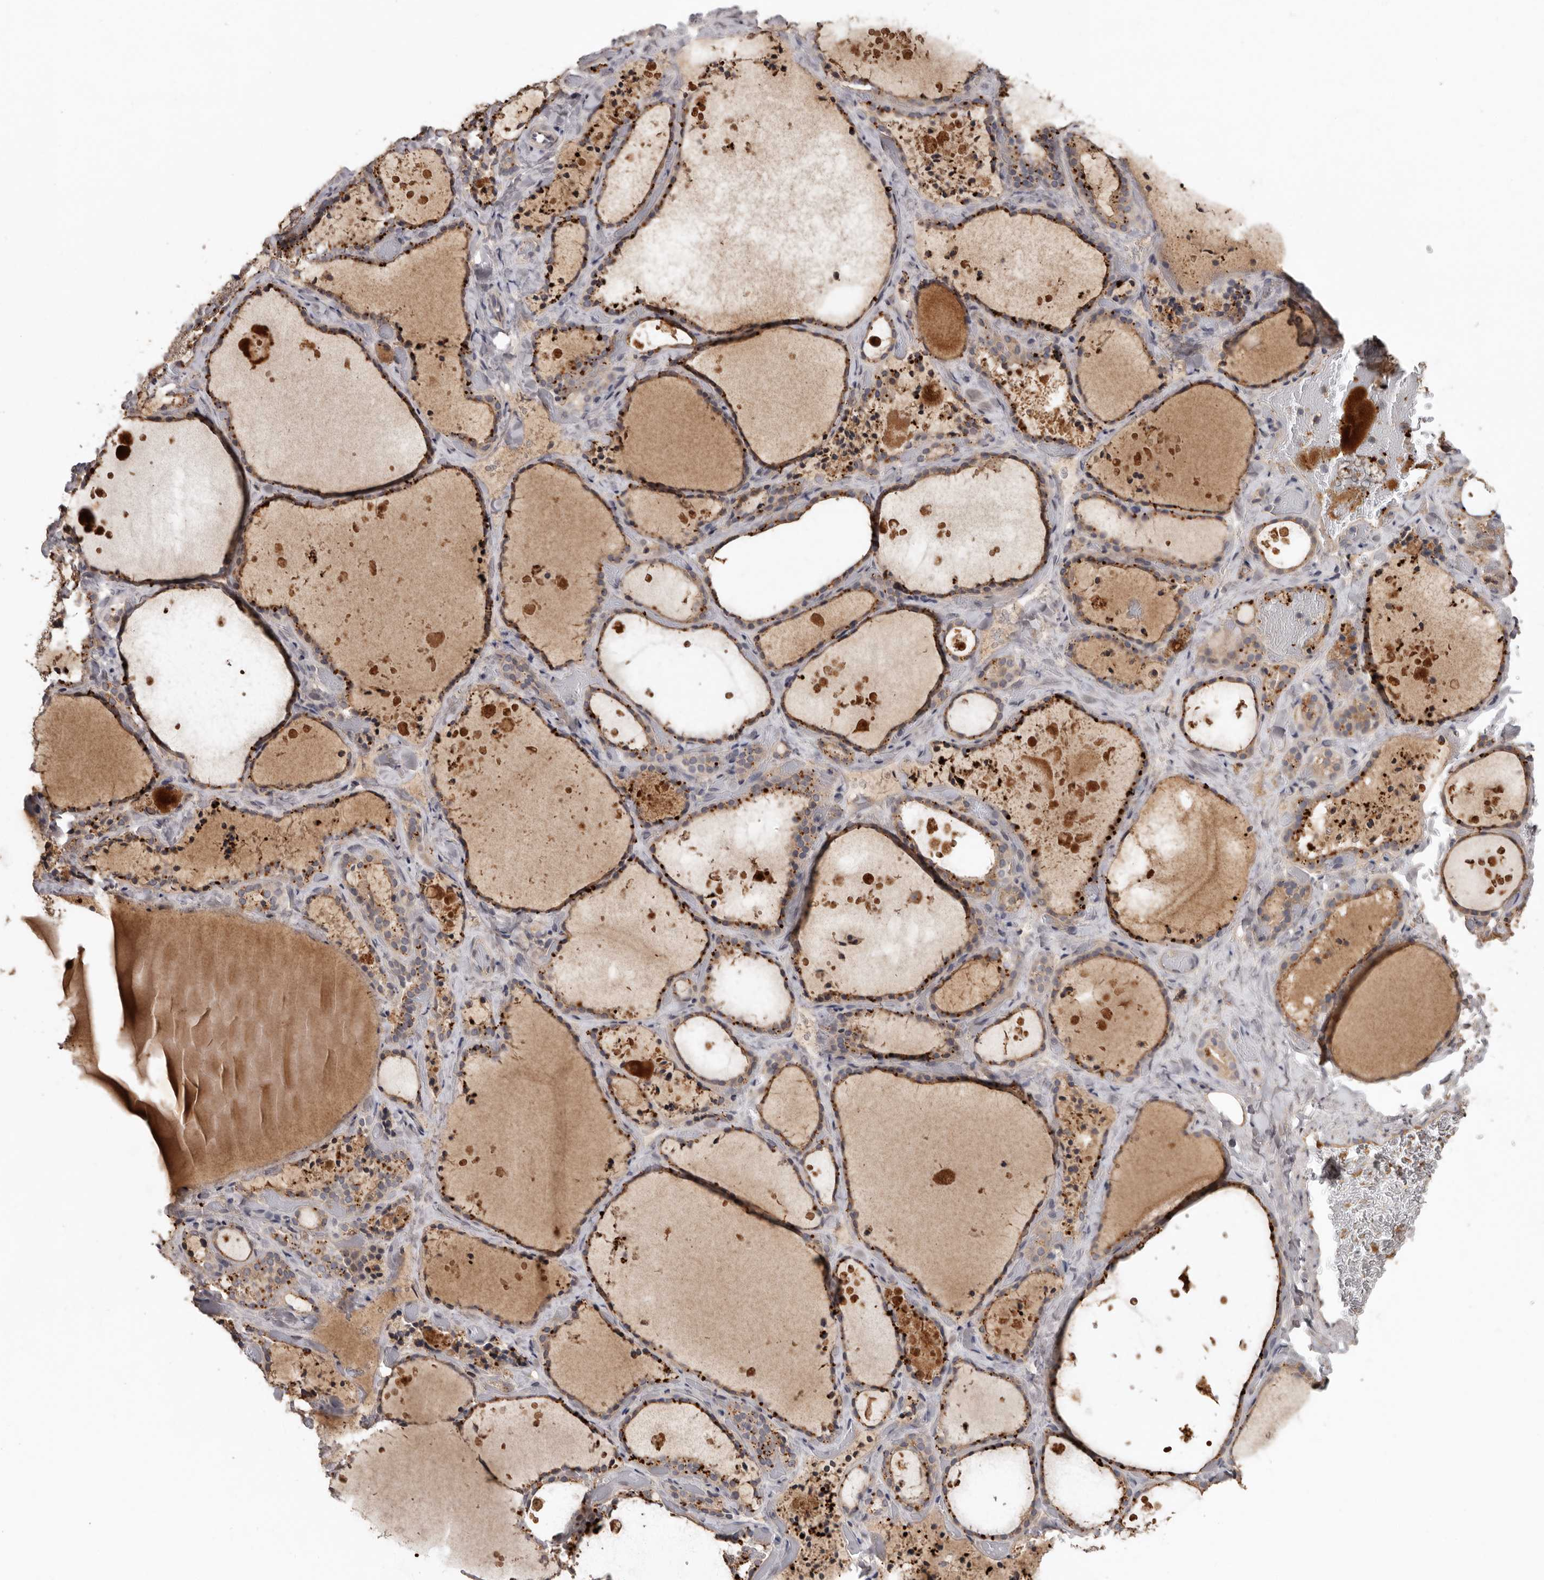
{"staining": {"intensity": "moderate", "quantity": ">75%", "location": "cytoplasmic/membranous"}, "tissue": "thyroid gland", "cell_type": "Glandular cells", "image_type": "normal", "snomed": [{"axis": "morphology", "description": "Normal tissue, NOS"}, {"axis": "topography", "description": "Thyroid gland"}], "caption": "About >75% of glandular cells in benign thyroid gland demonstrate moderate cytoplasmic/membranous protein staining as visualized by brown immunohistochemical staining.", "gene": "NMUR1", "patient": {"sex": "female", "age": 44}}